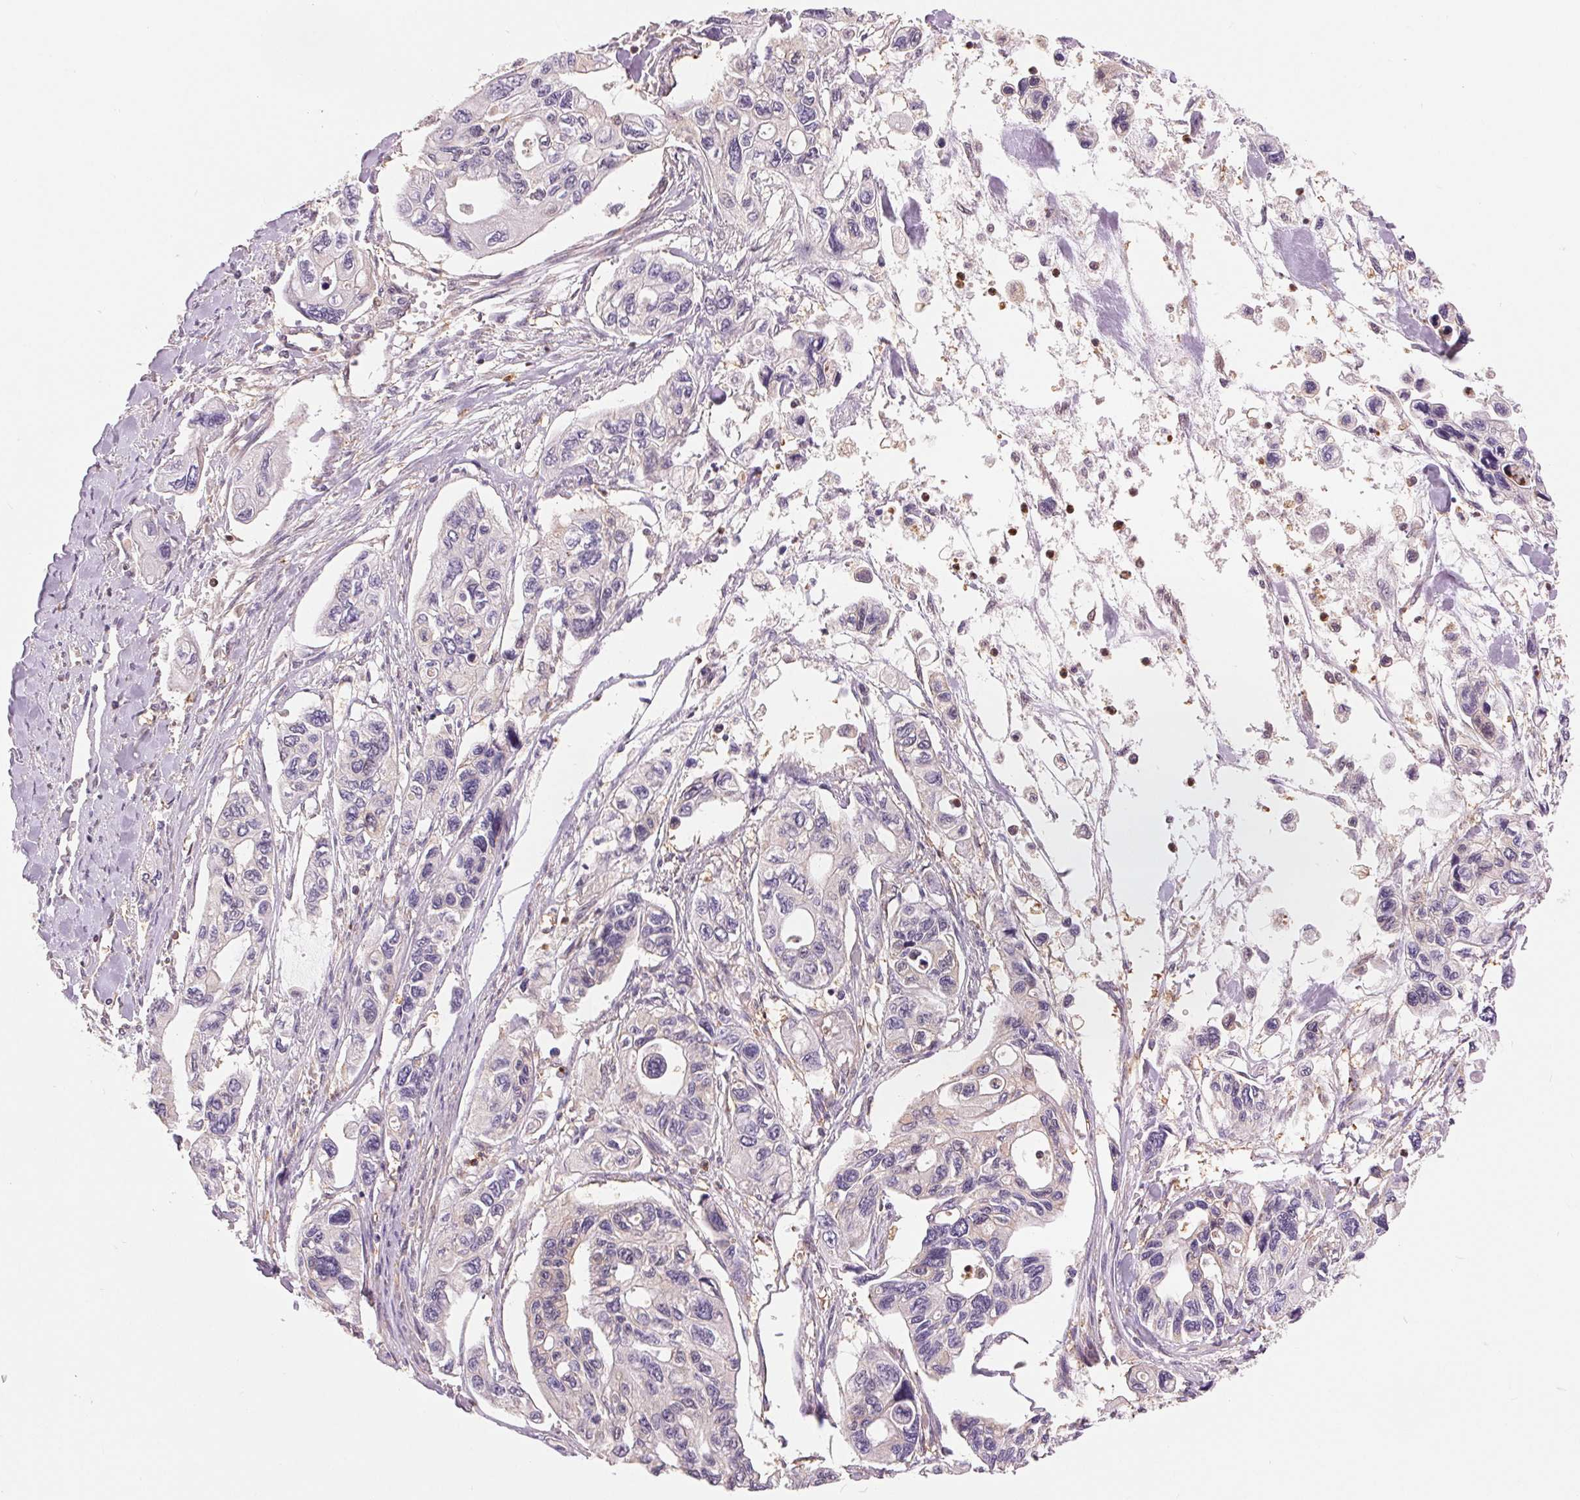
{"staining": {"intensity": "negative", "quantity": "none", "location": "none"}, "tissue": "pancreatic cancer", "cell_type": "Tumor cells", "image_type": "cancer", "snomed": [{"axis": "morphology", "description": "Adenocarcinoma, NOS"}, {"axis": "topography", "description": "Pancreas"}], "caption": "Image shows no significant protein expression in tumor cells of pancreatic cancer (adenocarcinoma).", "gene": "TMEM273", "patient": {"sex": "female", "age": 76}}